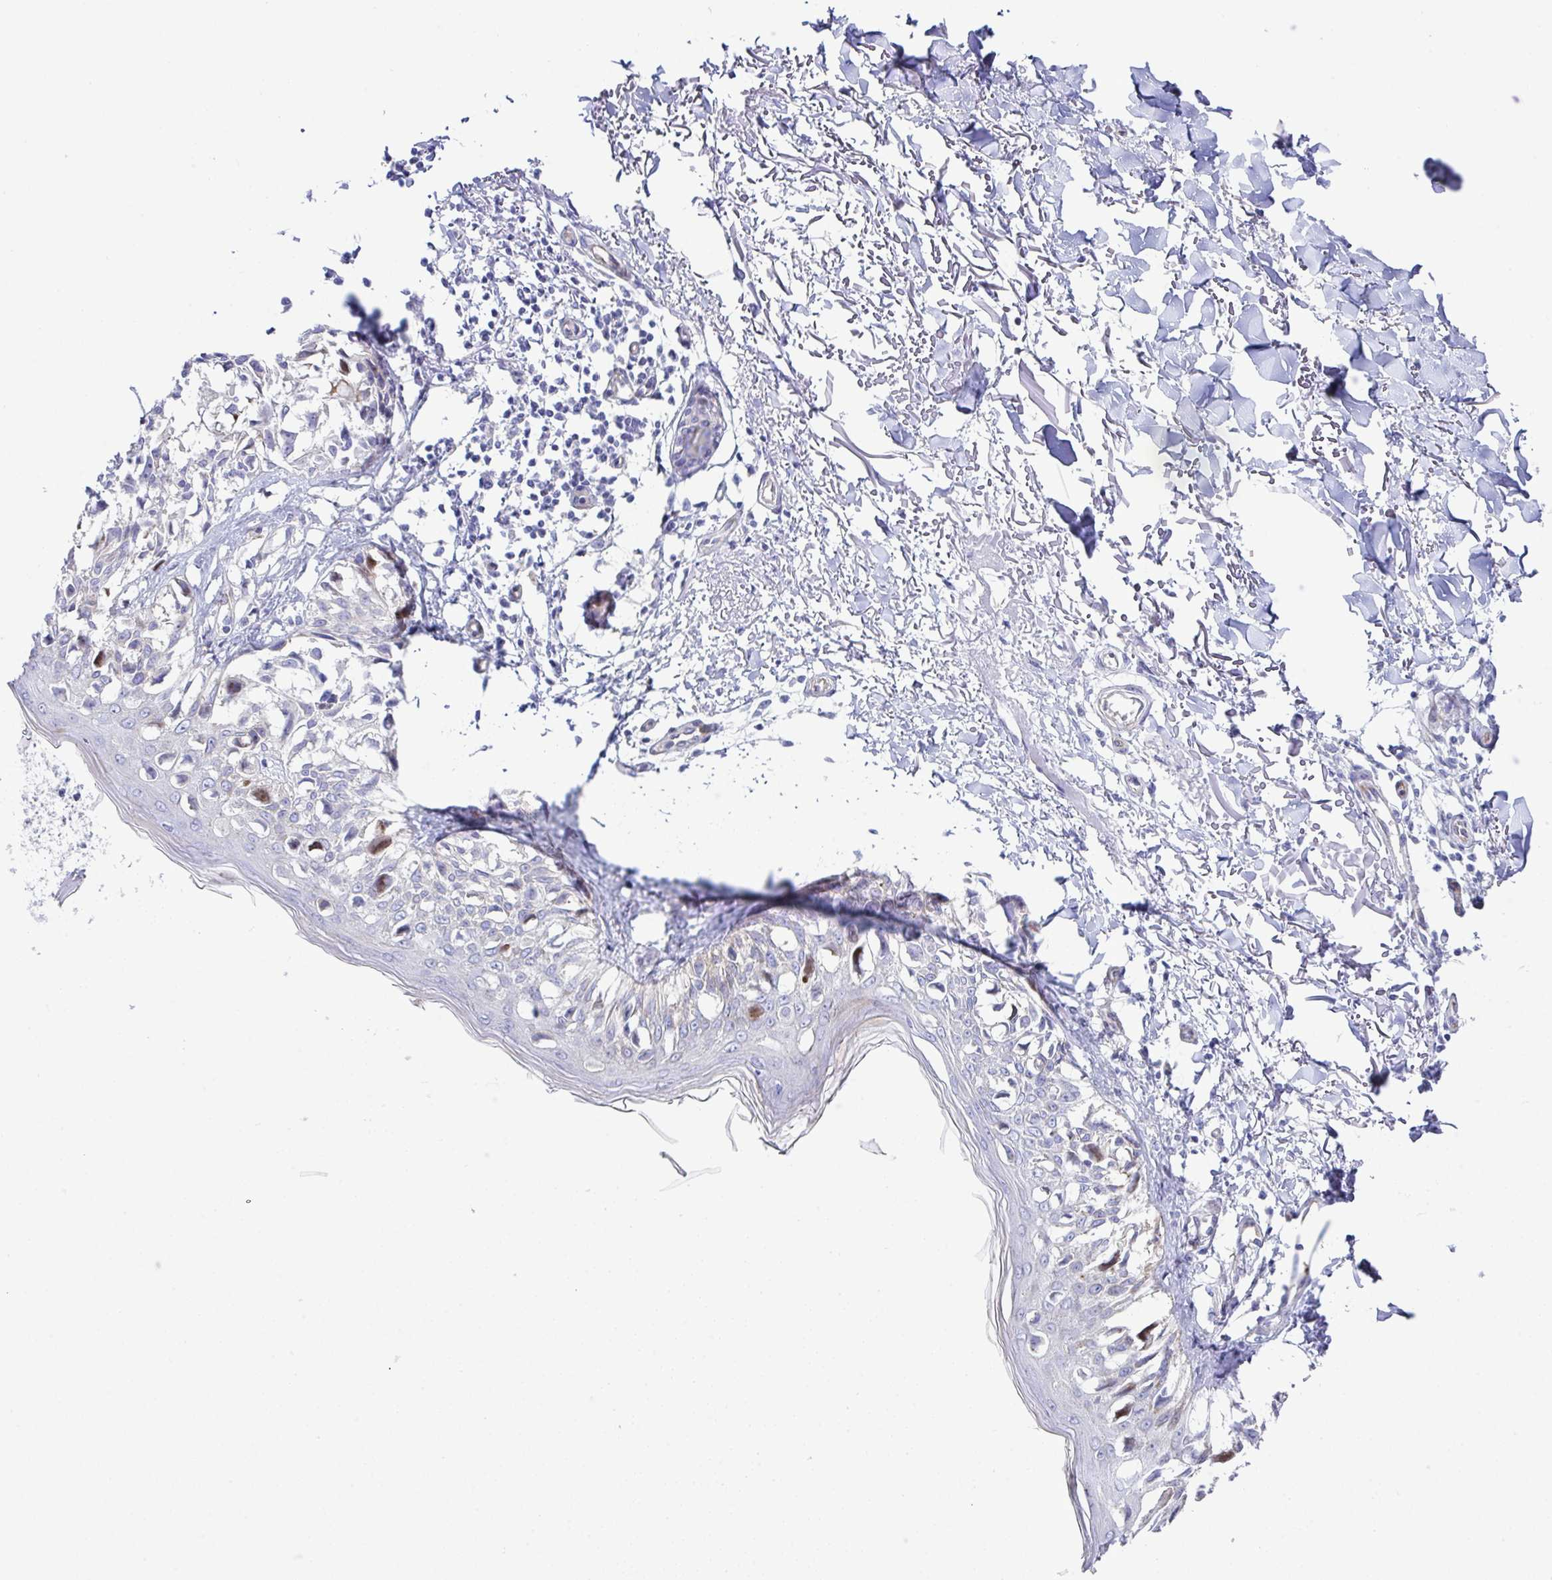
{"staining": {"intensity": "negative", "quantity": "none", "location": "none"}, "tissue": "melanoma", "cell_type": "Tumor cells", "image_type": "cancer", "snomed": [{"axis": "morphology", "description": "Malignant melanoma, NOS"}, {"axis": "topography", "description": "Skin"}], "caption": "Malignant melanoma stained for a protein using immunohistochemistry reveals no expression tumor cells.", "gene": "ZNF713", "patient": {"sex": "male", "age": 73}}